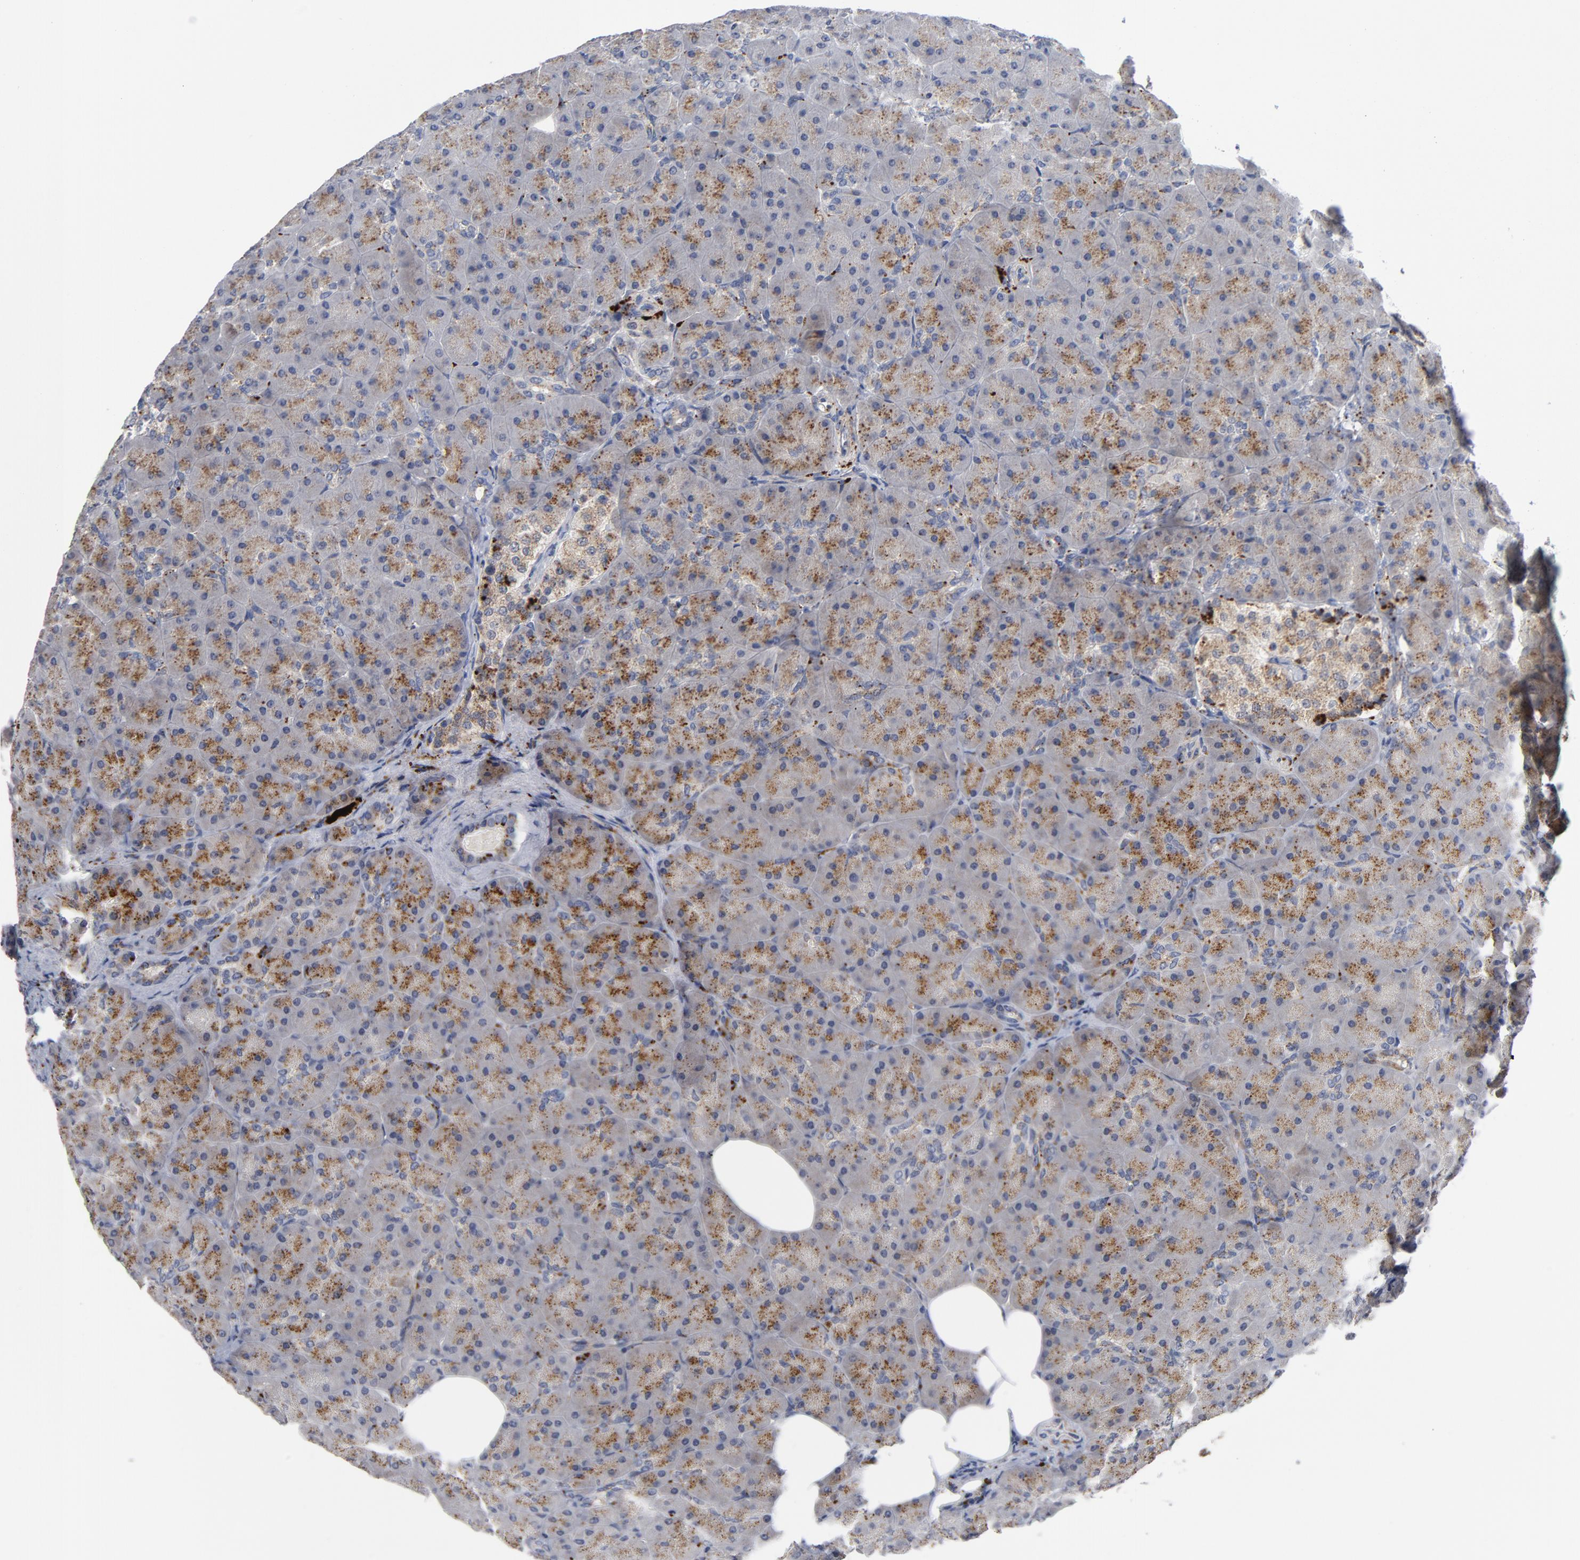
{"staining": {"intensity": "strong", "quantity": ">75%", "location": "cytoplasmic/membranous"}, "tissue": "pancreas", "cell_type": "Exocrine glandular cells", "image_type": "normal", "snomed": [{"axis": "morphology", "description": "Normal tissue, NOS"}, {"axis": "topography", "description": "Pancreas"}], "caption": "Protein staining of normal pancreas reveals strong cytoplasmic/membranous staining in about >75% of exocrine glandular cells. Using DAB (brown) and hematoxylin (blue) stains, captured at high magnification using brightfield microscopy.", "gene": "AKT2", "patient": {"sex": "male", "age": 66}}